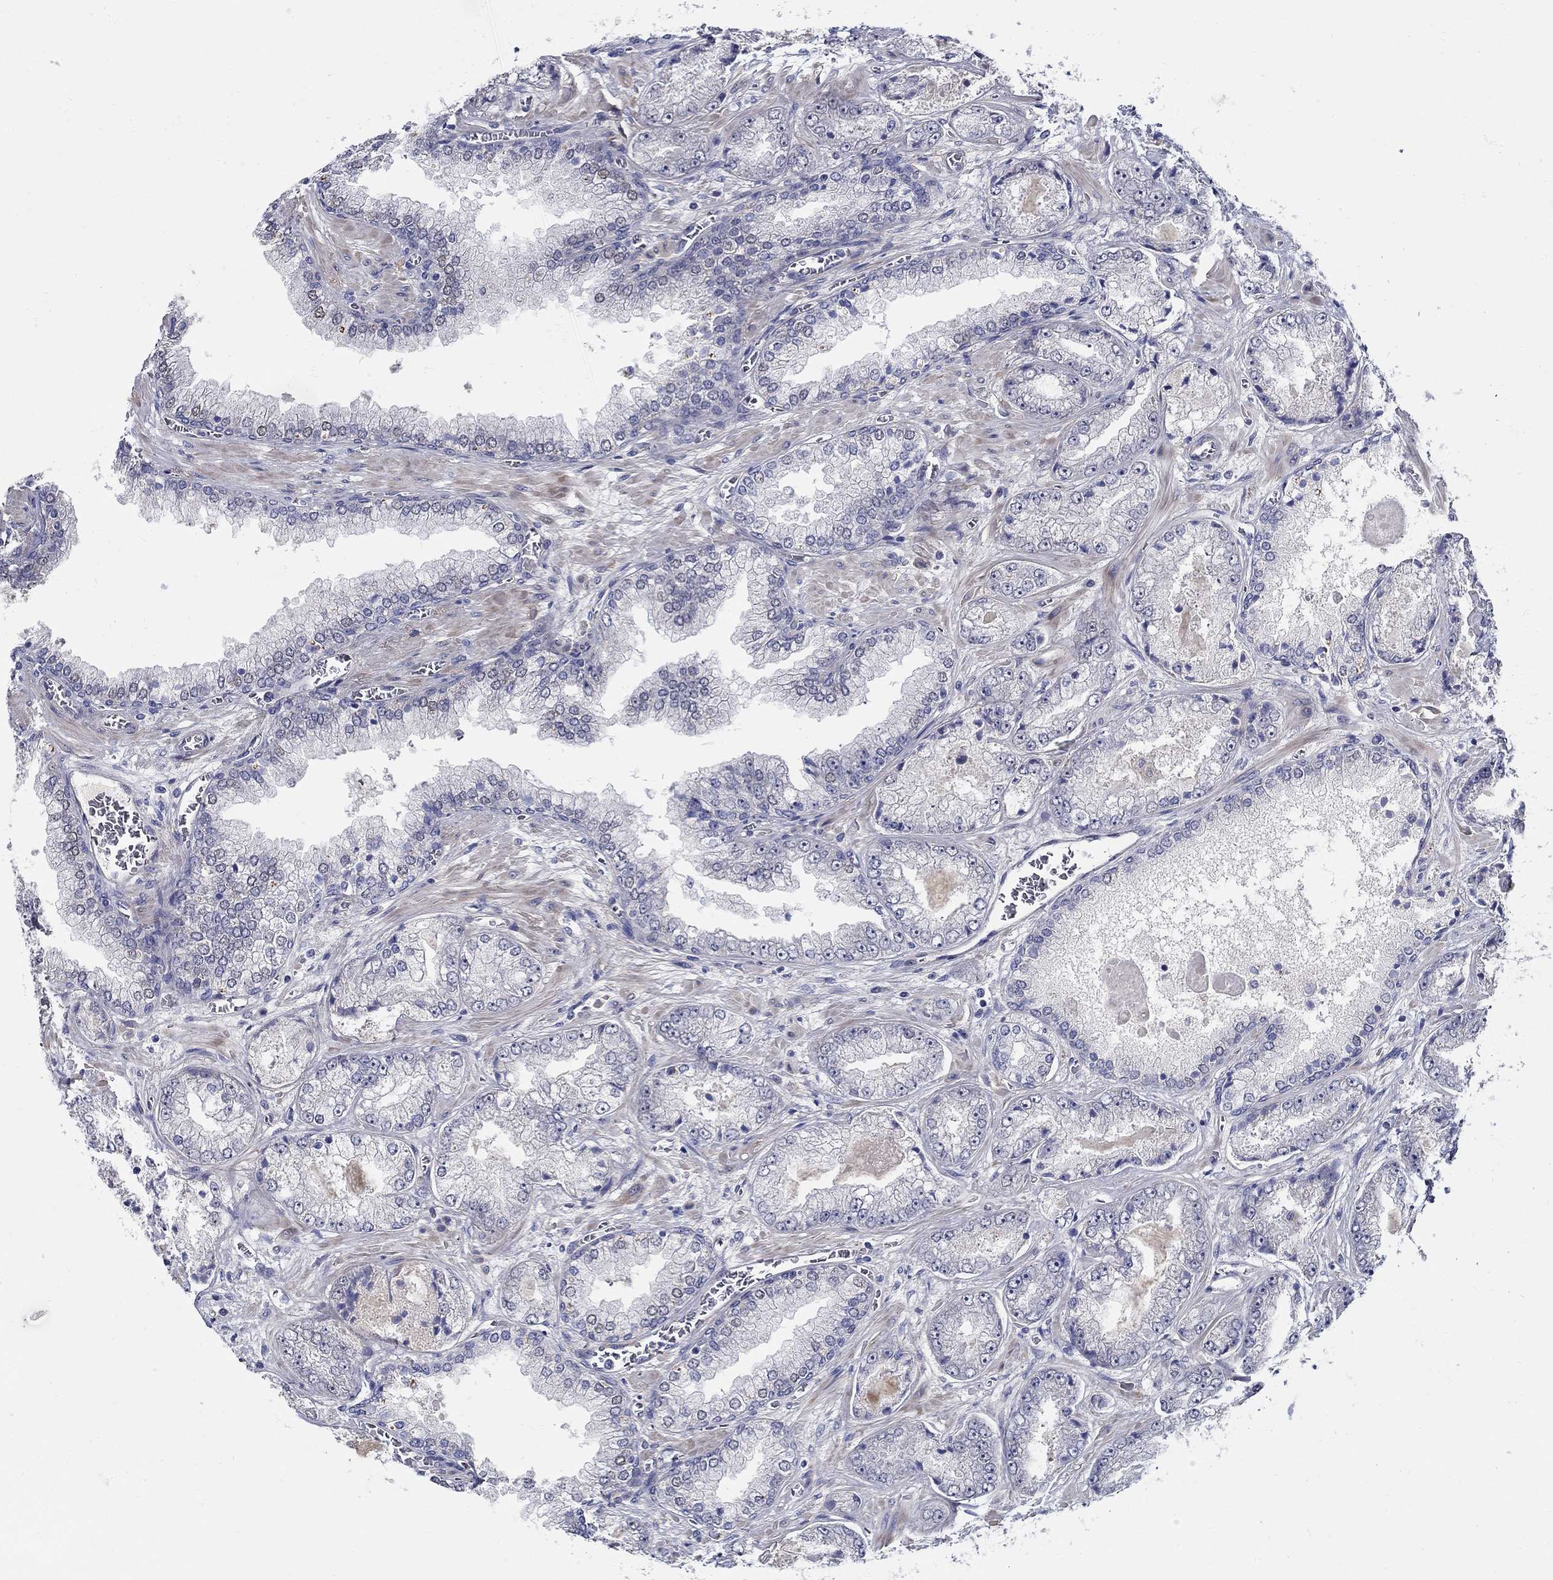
{"staining": {"intensity": "weak", "quantity": "<25%", "location": "nuclear"}, "tissue": "prostate cancer", "cell_type": "Tumor cells", "image_type": "cancer", "snomed": [{"axis": "morphology", "description": "Adenocarcinoma, Low grade"}, {"axis": "topography", "description": "Prostate"}], "caption": "Immunohistochemical staining of human adenocarcinoma (low-grade) (prostate) shows no significant staining in tumor cells.", "gene": "C16orf46", "patient": {"sex": "male", "age": 57}}